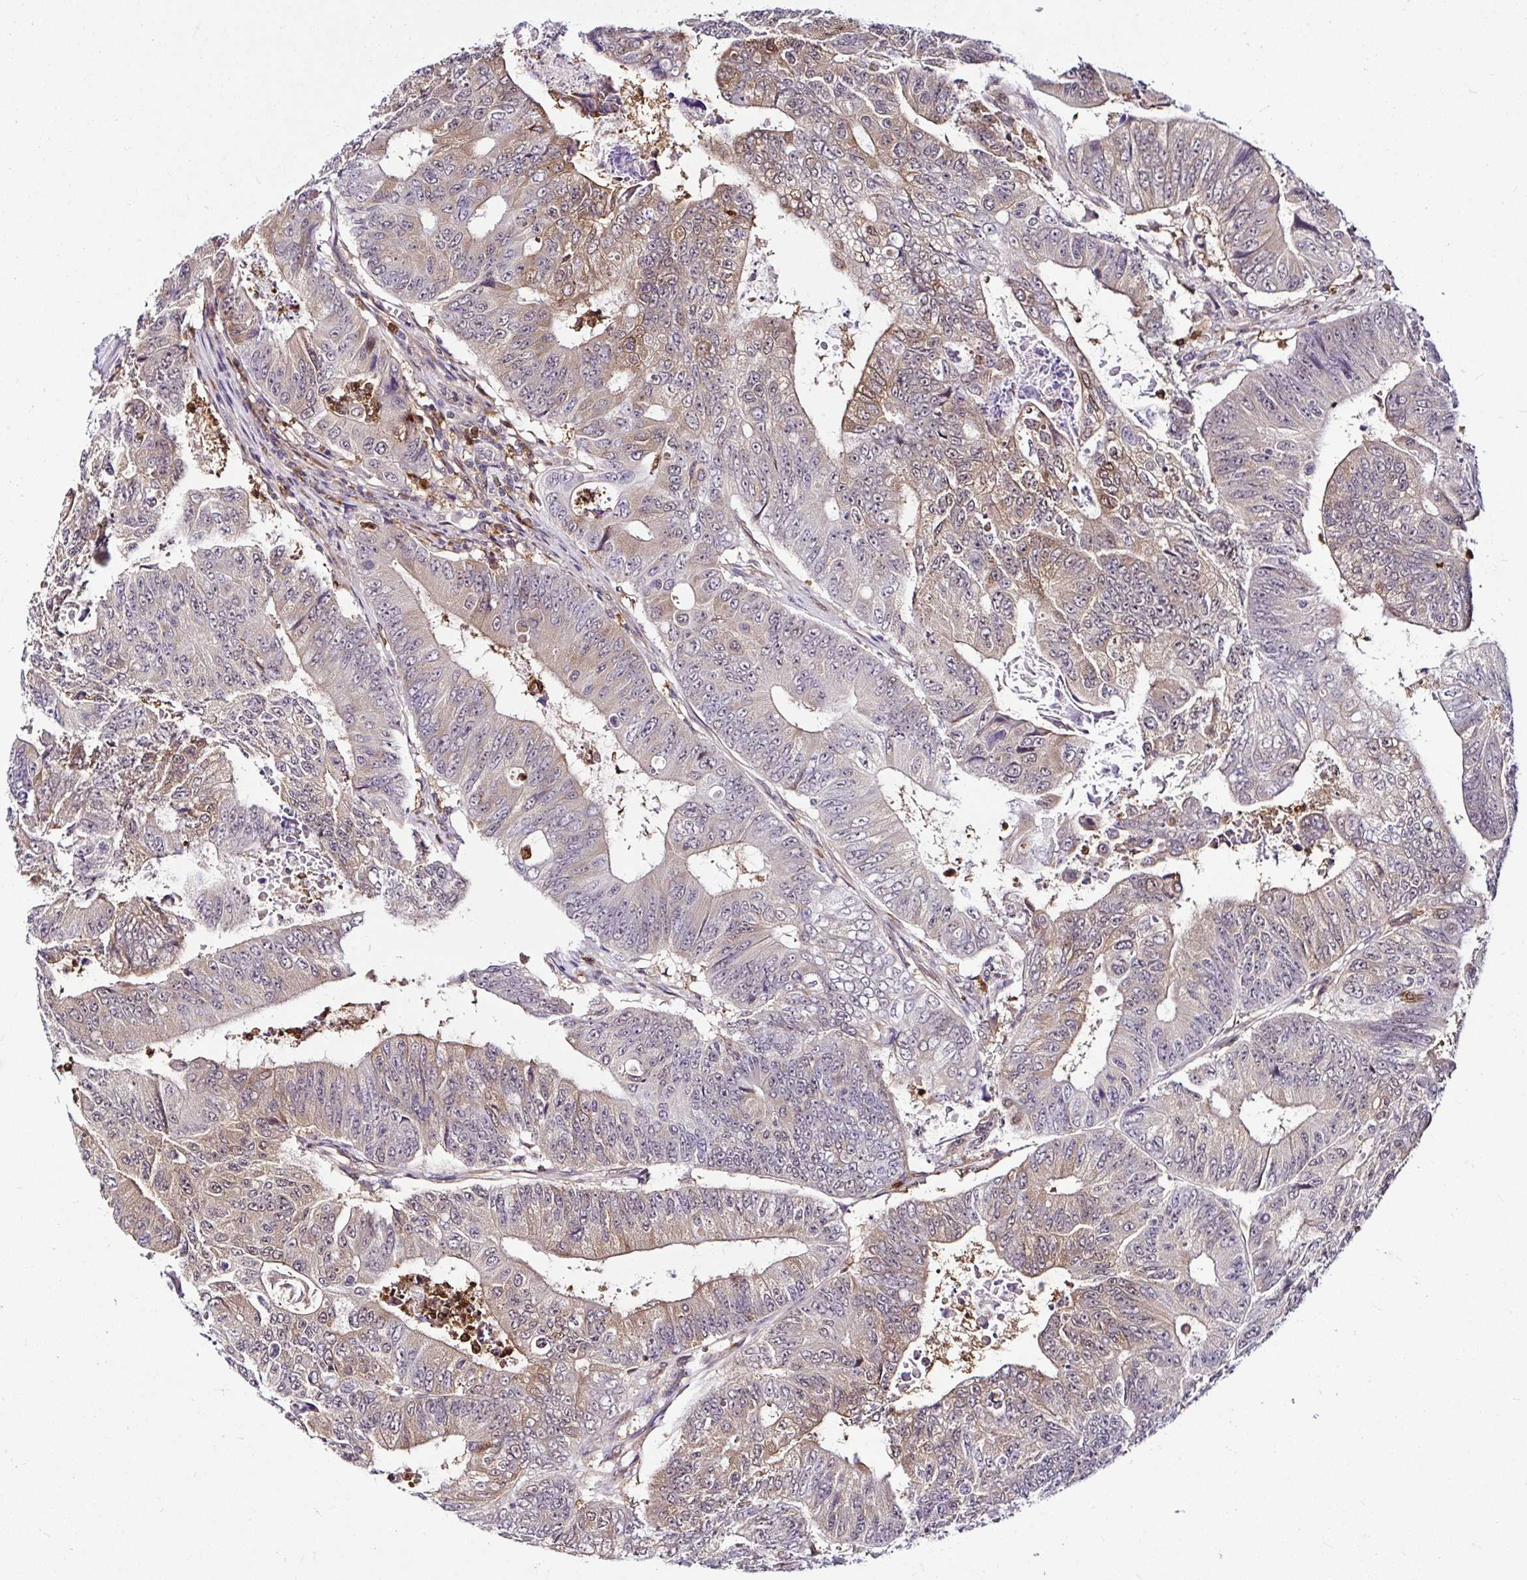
{"staining": {"intensity": "weak", "quantity": "25%-75%", "location": "cytoplasmic/membranous,nuclear"}, "tissue": "colorectal cancer", "cell_type": "Tumor cells", "image_type": "cancer", "snomed": [{"axis": "morphology", "description": "Adenocarcinoma, NOS"}, {"axis": "topography", "description": "Colon"}], "caption": "The histopathology image exhibits staining of colorectal adenocarcinoma, revealing weak cytoplasmic/membranous and nuclear protein expression (brown color) within tumor cells.", "gene": "PIN4", "patient": {"sex": "female", "age": 48}}